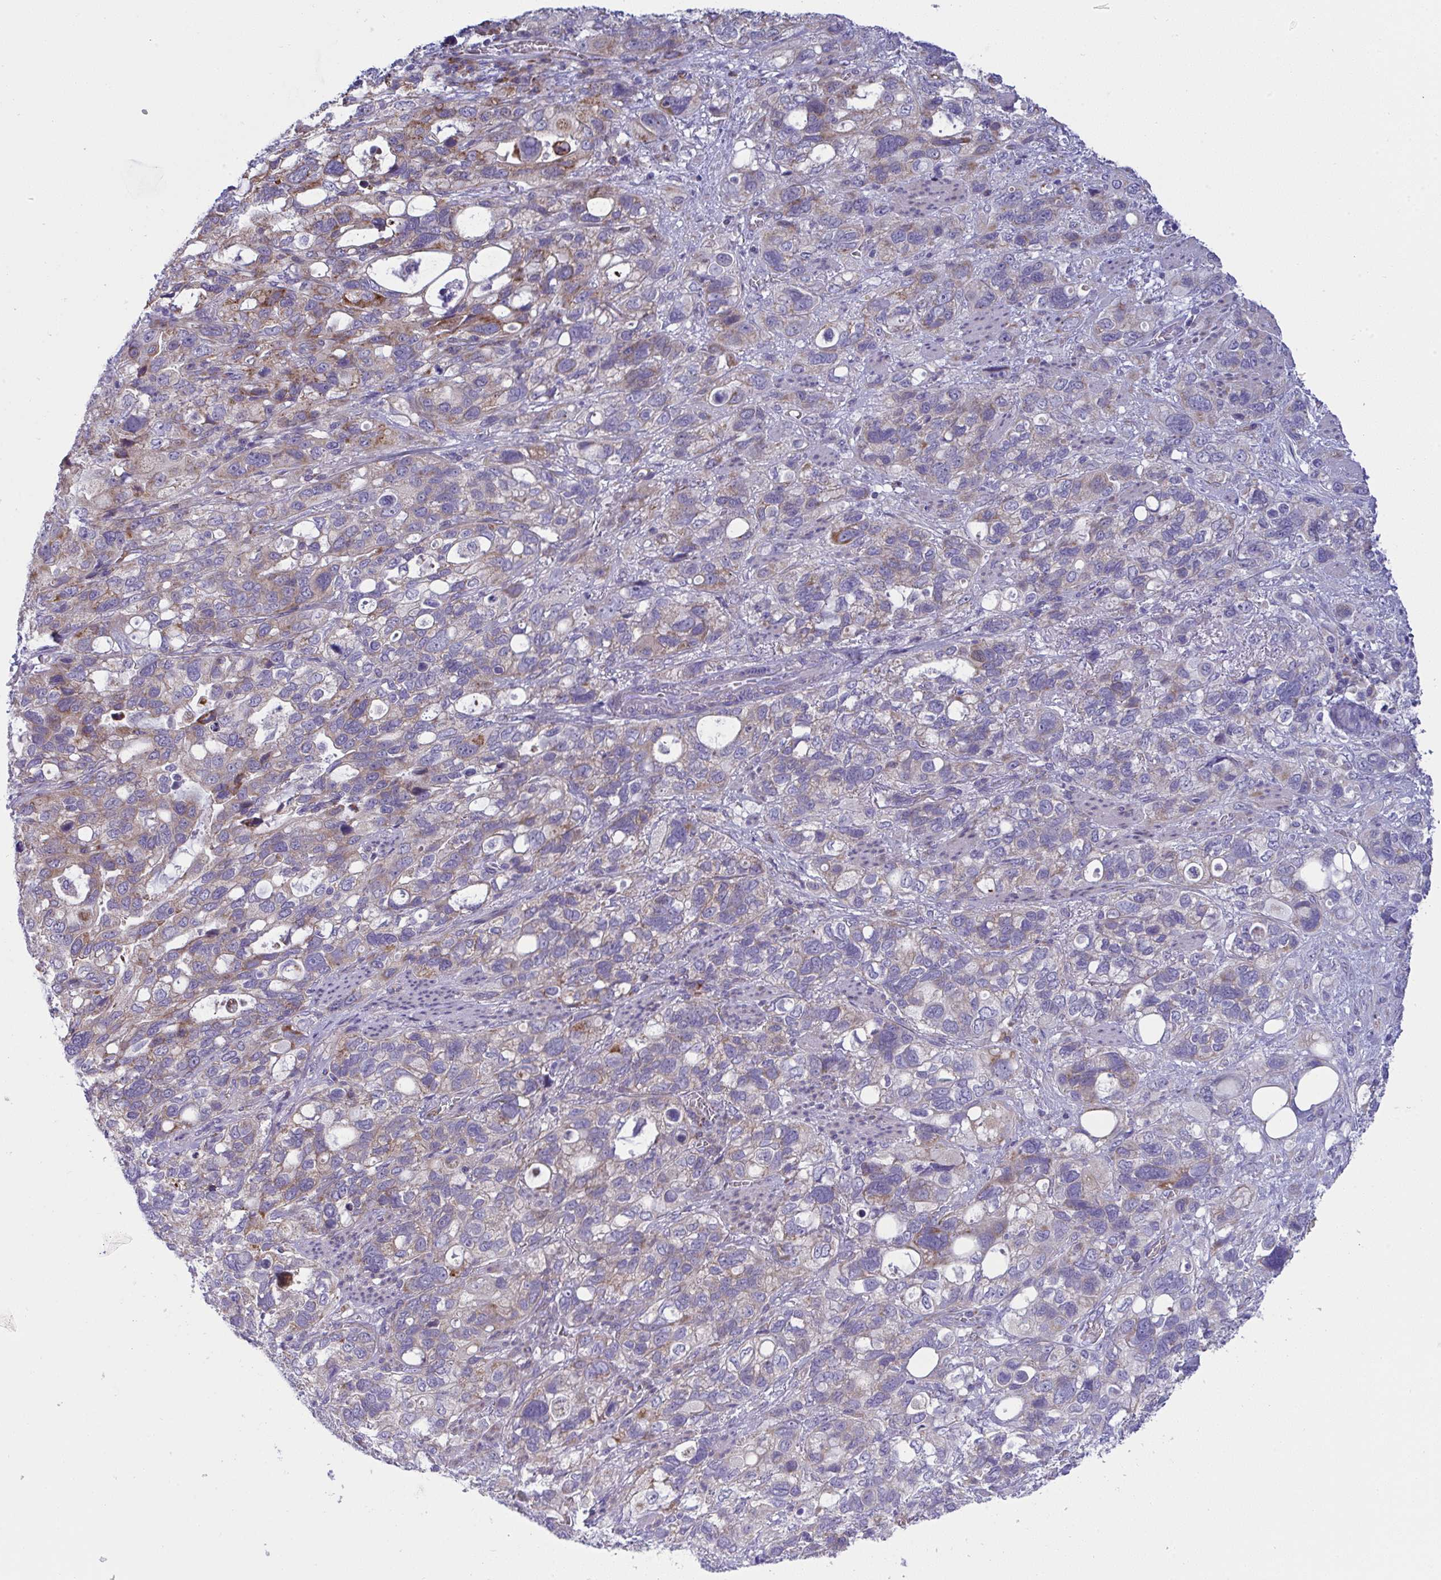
{"staining": {"intensity": "moderate", "quantity": "<25%", "location": "cytoplasmic/membranous"}, "tissue": "stomach cancer", "cell_type": "Tumor cells", "image_type": "cancer", "snomed": [{"axis": "morphology", "description": "Adenocarcinoma, NOS"}, {"axis": "topography", "description": "Stomach, upper"}], "caption": "IHC histopathology image of neoplastic tissue: adenocarcinoma (stomach) stained using immunohistochemistry (IHC) exhibits low levels of moderate protein expression localized specifically in the cytoplasmic/membranous of tumor cells, appearing as a cytoplasmic/membranous brown color.", "gene": "NTN1", "patient": {"sex": "female", "age": 81}}